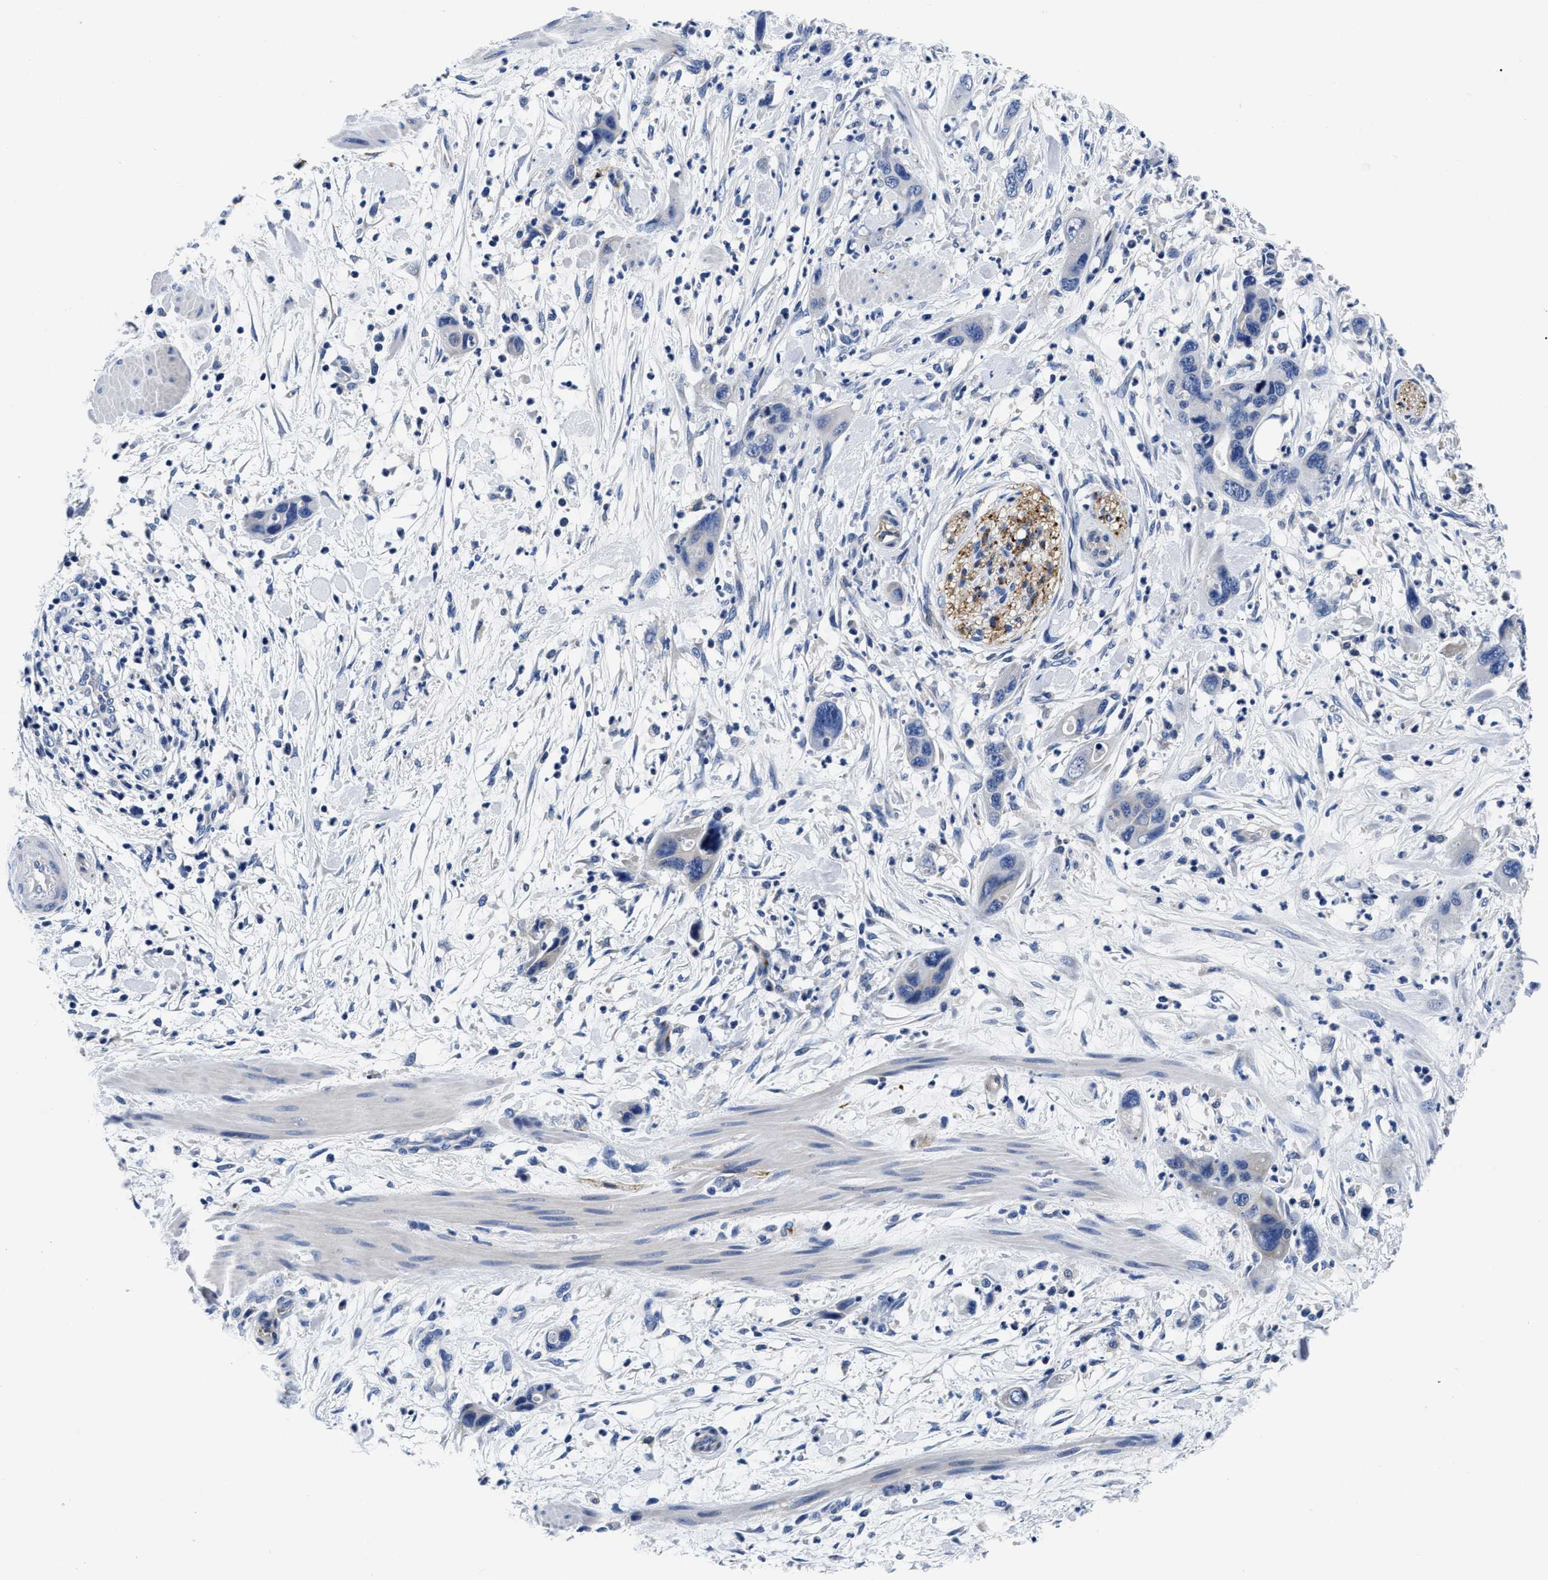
{"staining": {"intensity": "negative", "quantity": "none", "location": "none"}, "tissue": "pancreatic cancer", "cell_type": "Tumor cells", "image_type": "cancer", "snomed": [{"axis": "morphology", "description": "Adenocarcinoma, NOS"}, {"axis": "topography", "description": "Pancreas"}], "caption": "There is no significant expression in tumor cells of pancreatic adenocarcinoma.", "gene": "SLC35F1", "patient": {"sex": "female", "age": 71}}